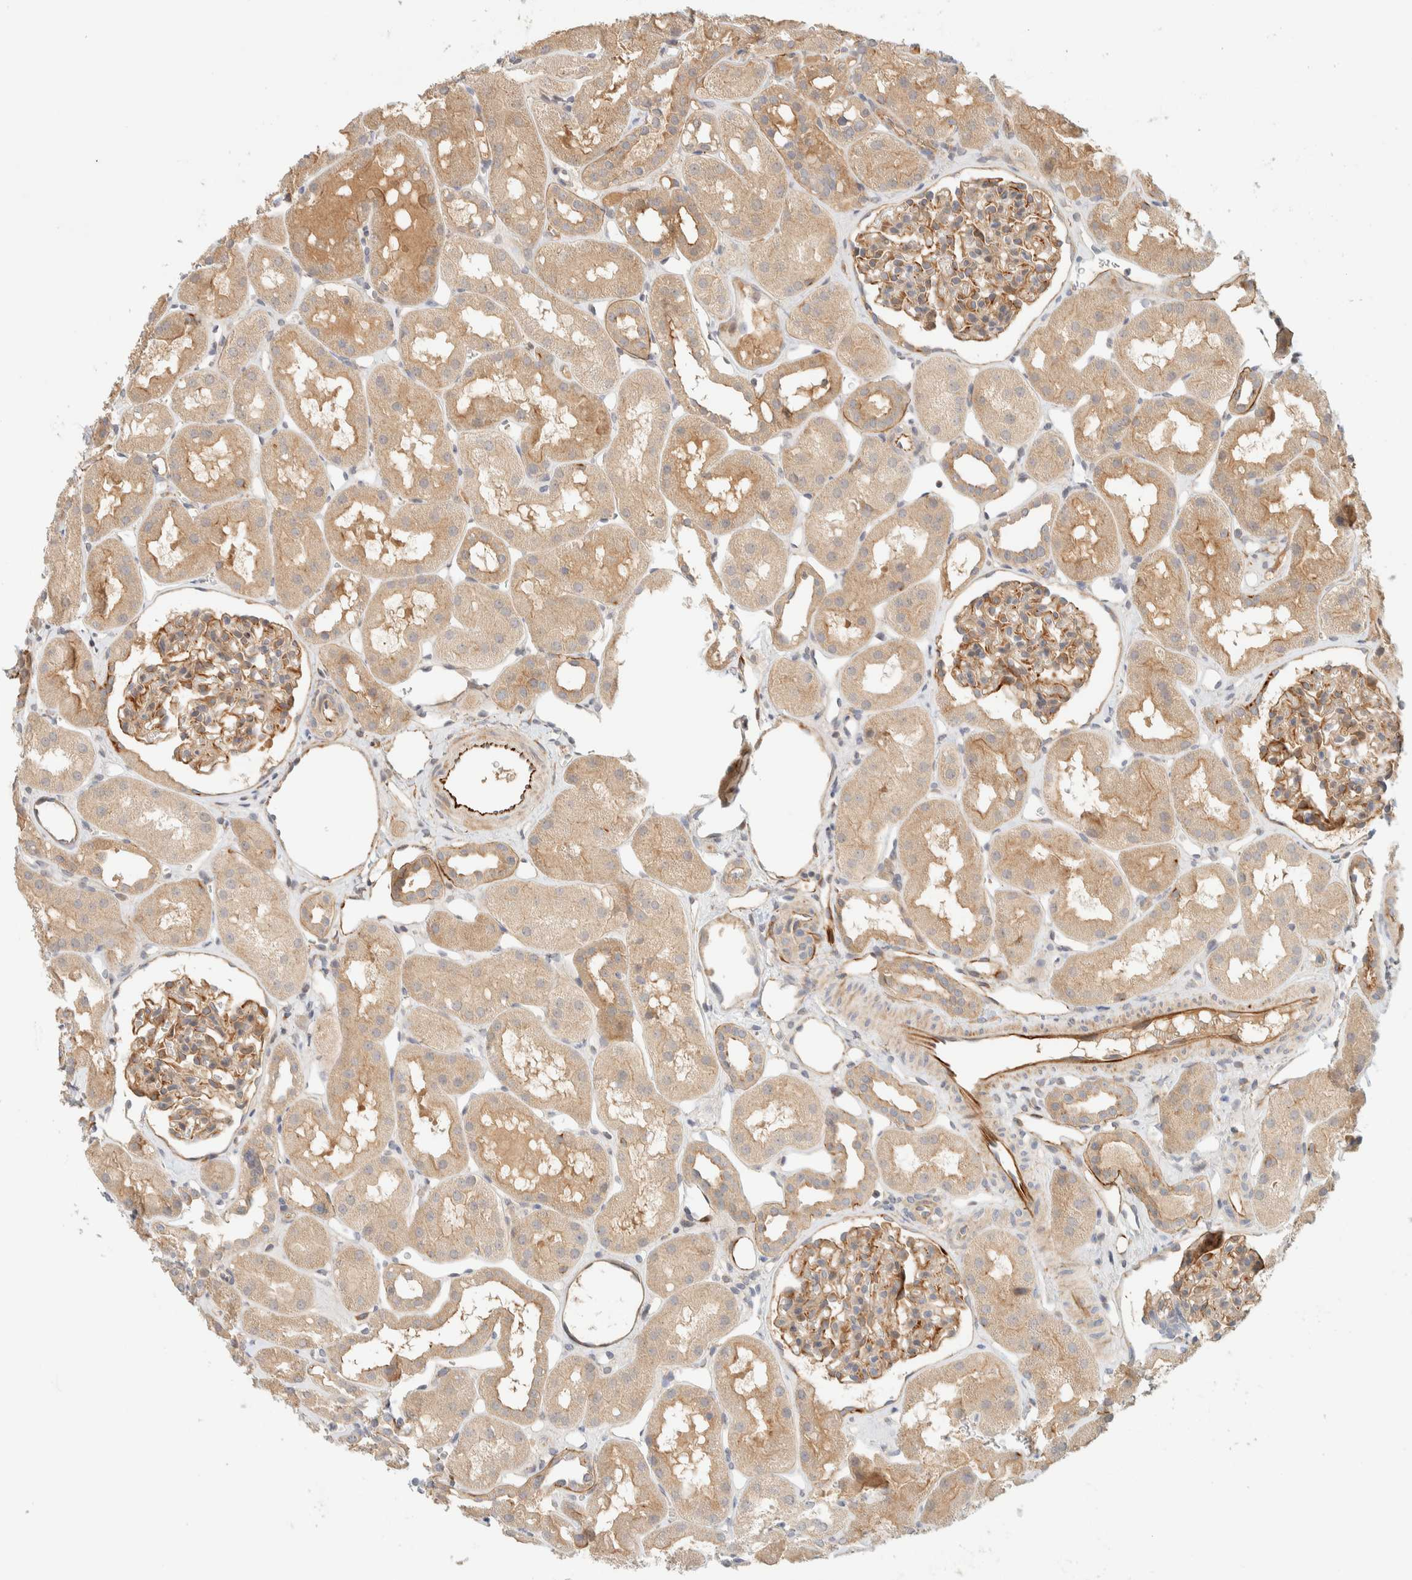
{"staining": {"intensity": "moderate", "quantity": ">75%", "location": "cytoplasmic/membranous"}, "tissue": "kidney", "cell_type": "Cells in glomeruli", "image_type": "normal", "snomed": [{"axis": "morphology", "description": "Normal tissue, NOS"}, {"axis": "topography", "description": "Kidney"}], "caption": "Protein expression analysis of benign kidney reveals moderate cytoplasmic/membranous expression in about >75% of cells in glomeruli. Nuclei are stained in blue.", "gene": "FAT1", "patient": {"sex": "male", "age": 16}}